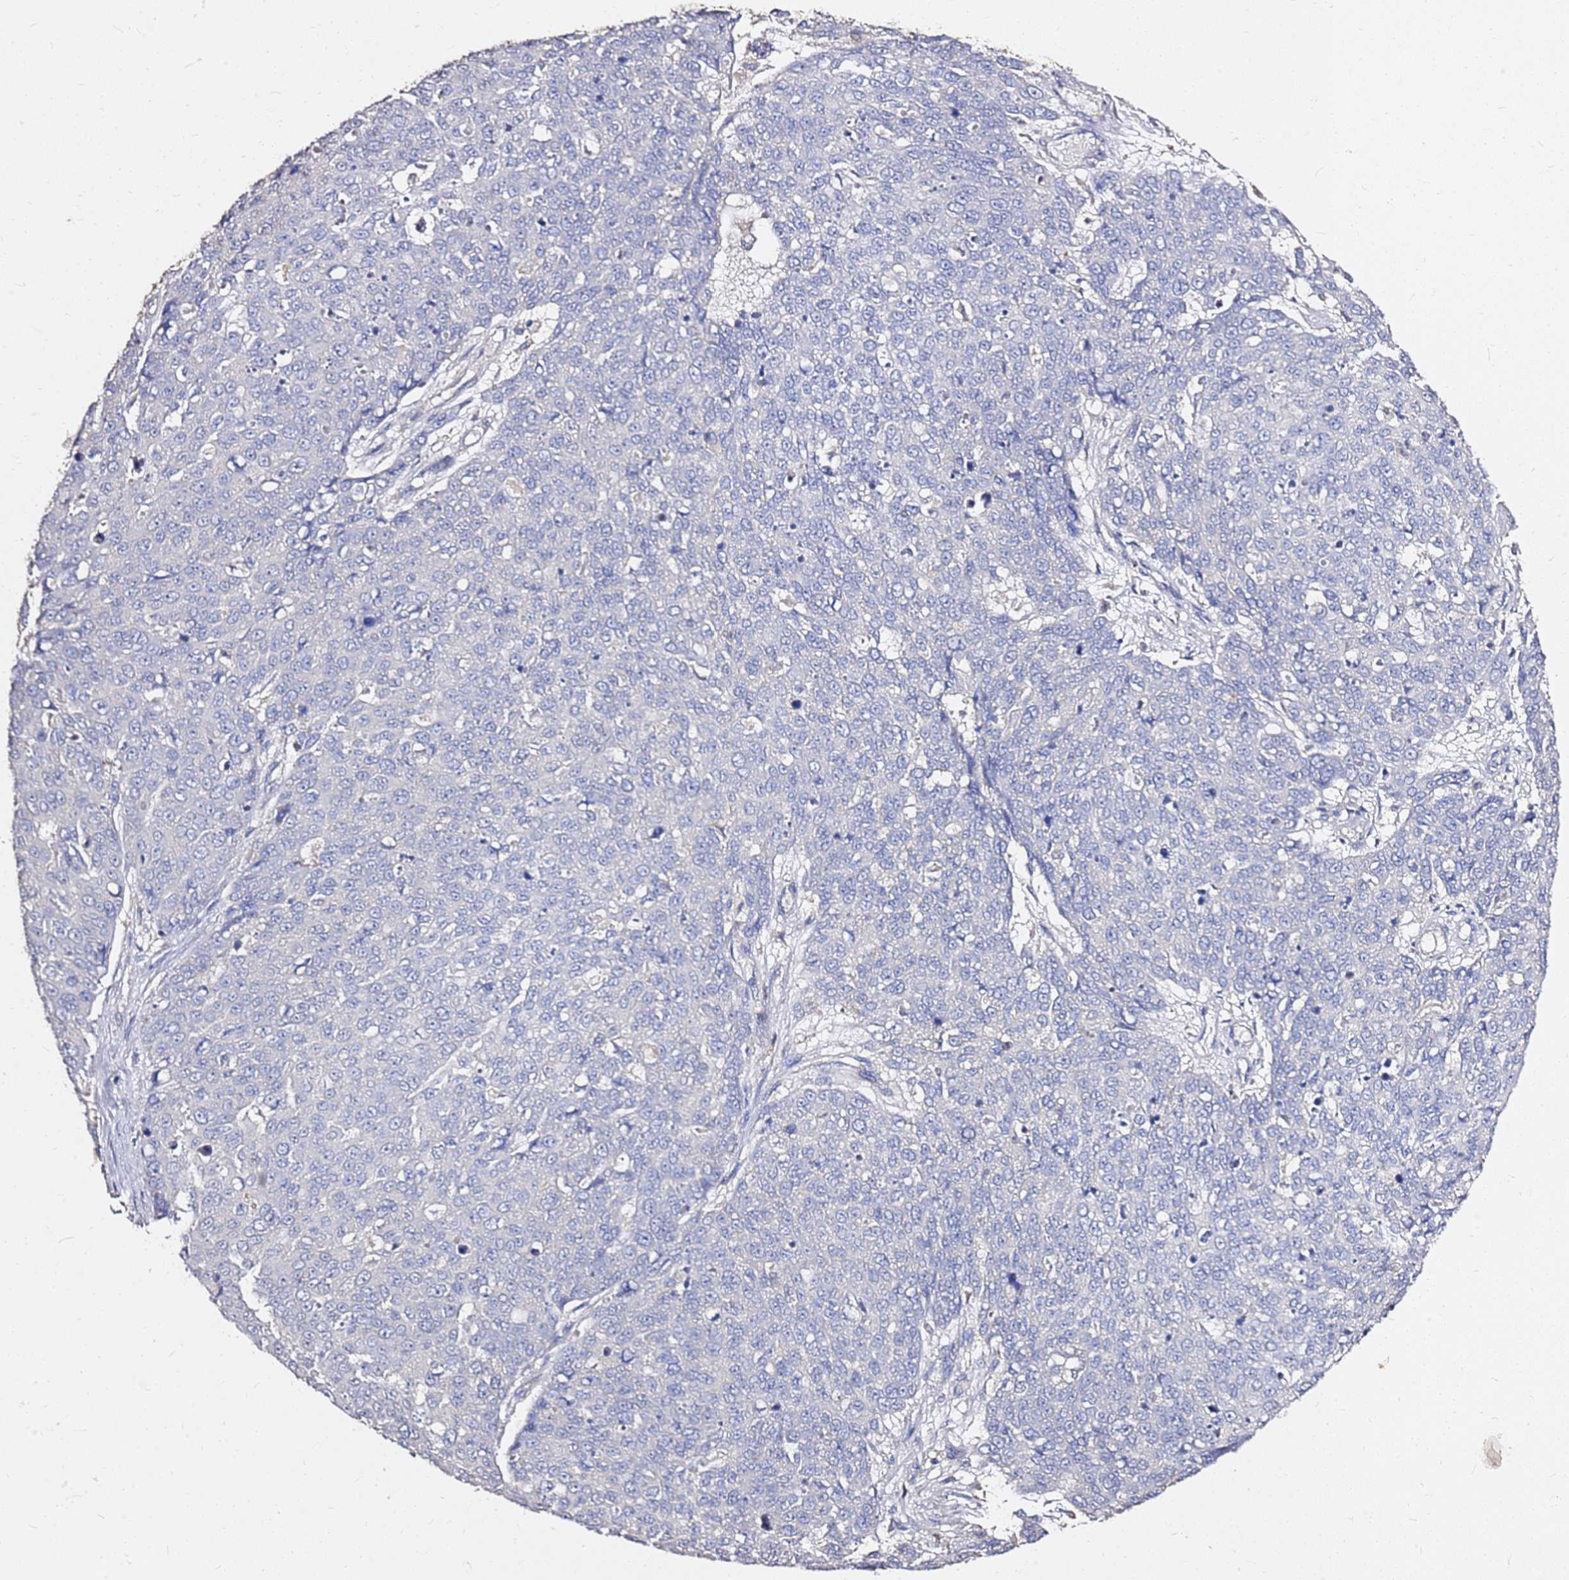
{"staining": {"intensity": "negative", "quantity": "none", "location": "none"}, "tissue": "skin cancer", "cell_type": "Tumor cells", "image_type": "cancer", "snomed": [{"axis": "morphology", "description": "Squamous cell carcinoma, NOS"}, {"axis": "topography", "description": "Skin"}], "caption": "This is an immunohistochemistry histopathology image of skin squamous cell carcinoma. There is no staining in tumor cells.", "gene": "EXD3", "patient": {"sex": "male", "age": 71}}